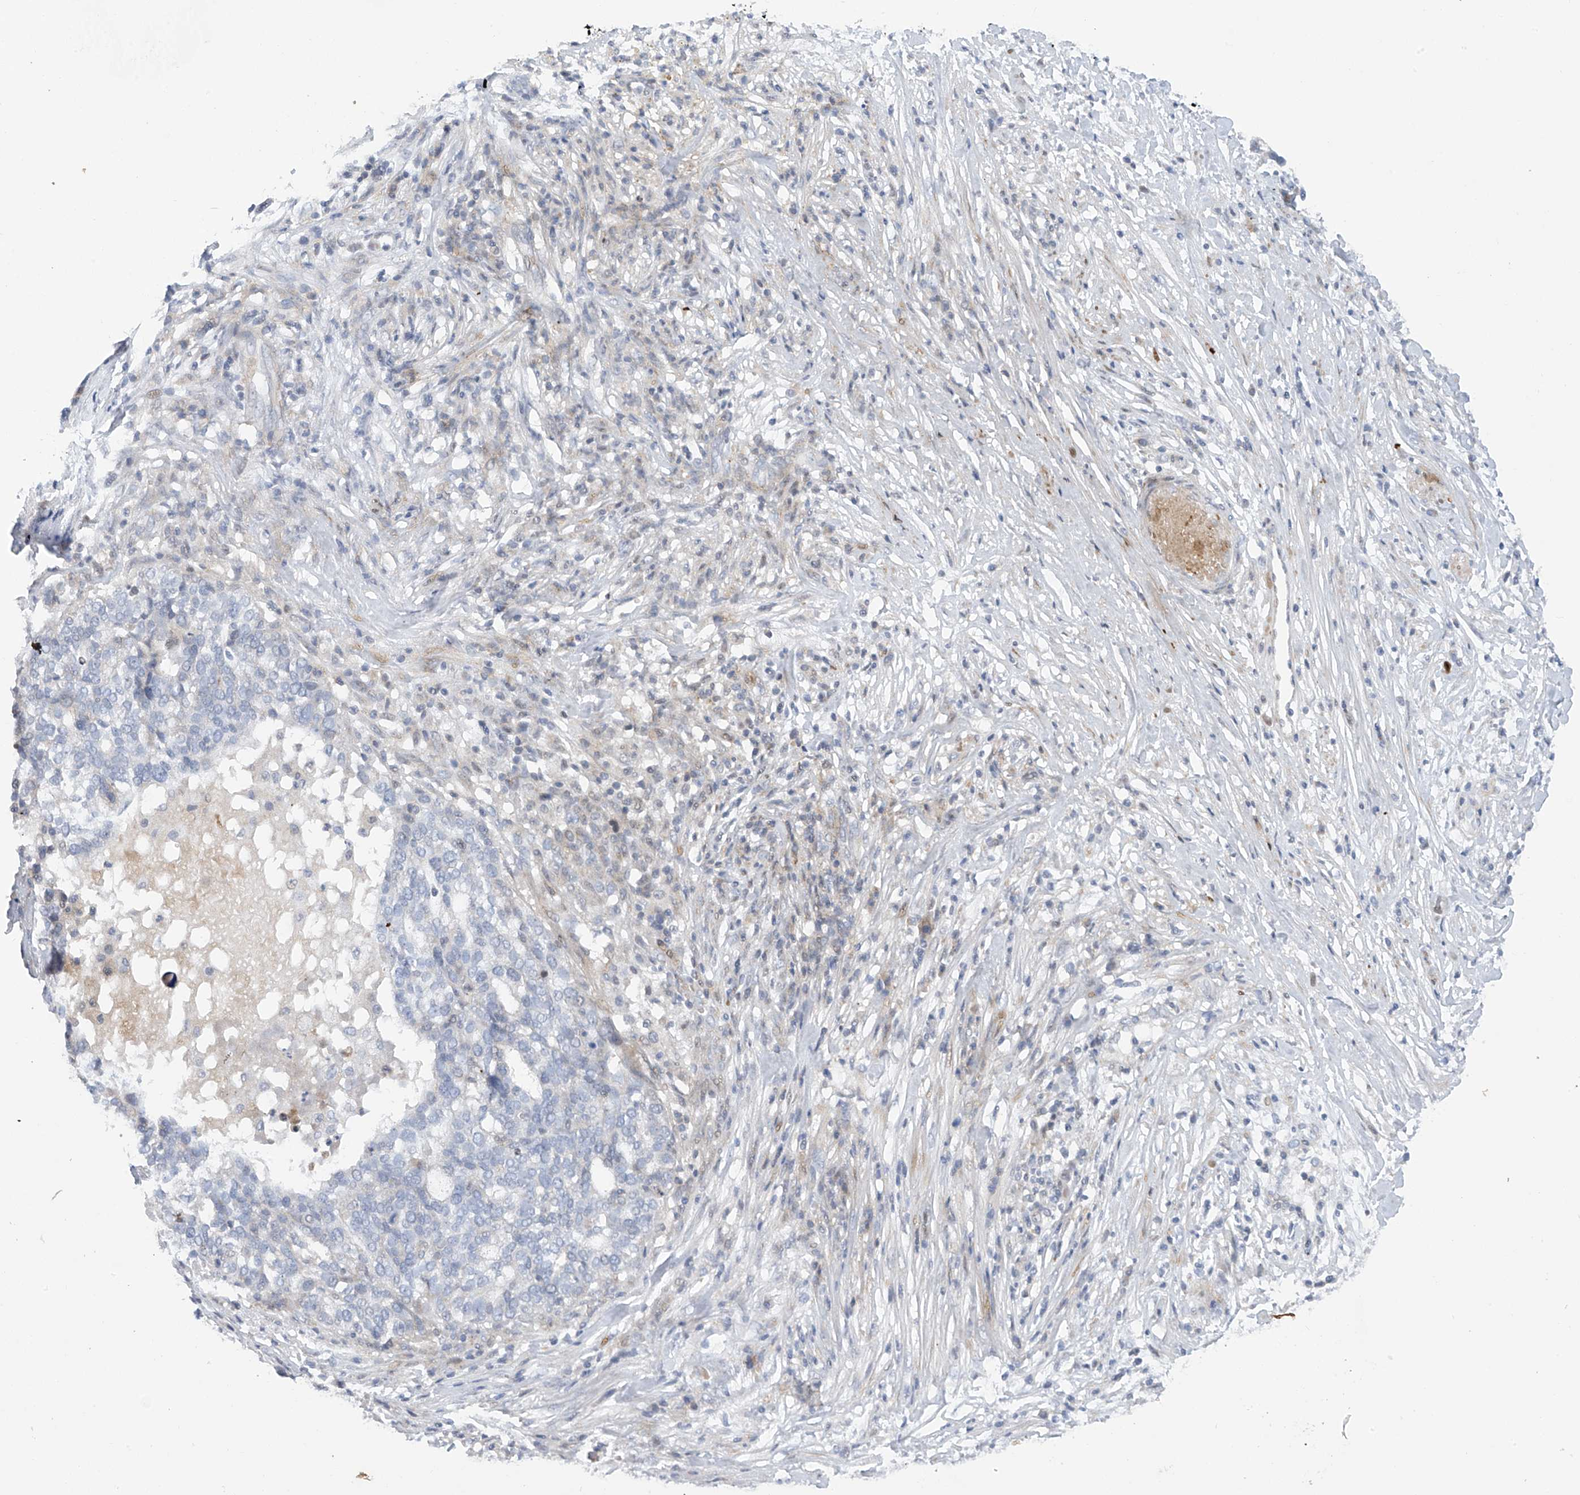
{"staining": {"intensity": "negative", "quantity": "none", "location": "none"}, "tissue": "ovarian cancer", "cell_type": "Tumor cells", "image_type": "cancer", "snomed": [{"axis": "morphology", "description": "Cystadenocarcinoma, serous, NOS"}, {"axis": "topography", "description": "Ovary"}], "caption": "Micrograph shows no significant protein staining in tumor cells of serous cystadenocarcinoma (ovarian). Nuclei are stained in blue.", "gene": "SLCO4A1", "patient": {"sex": "female", "age": 59}}